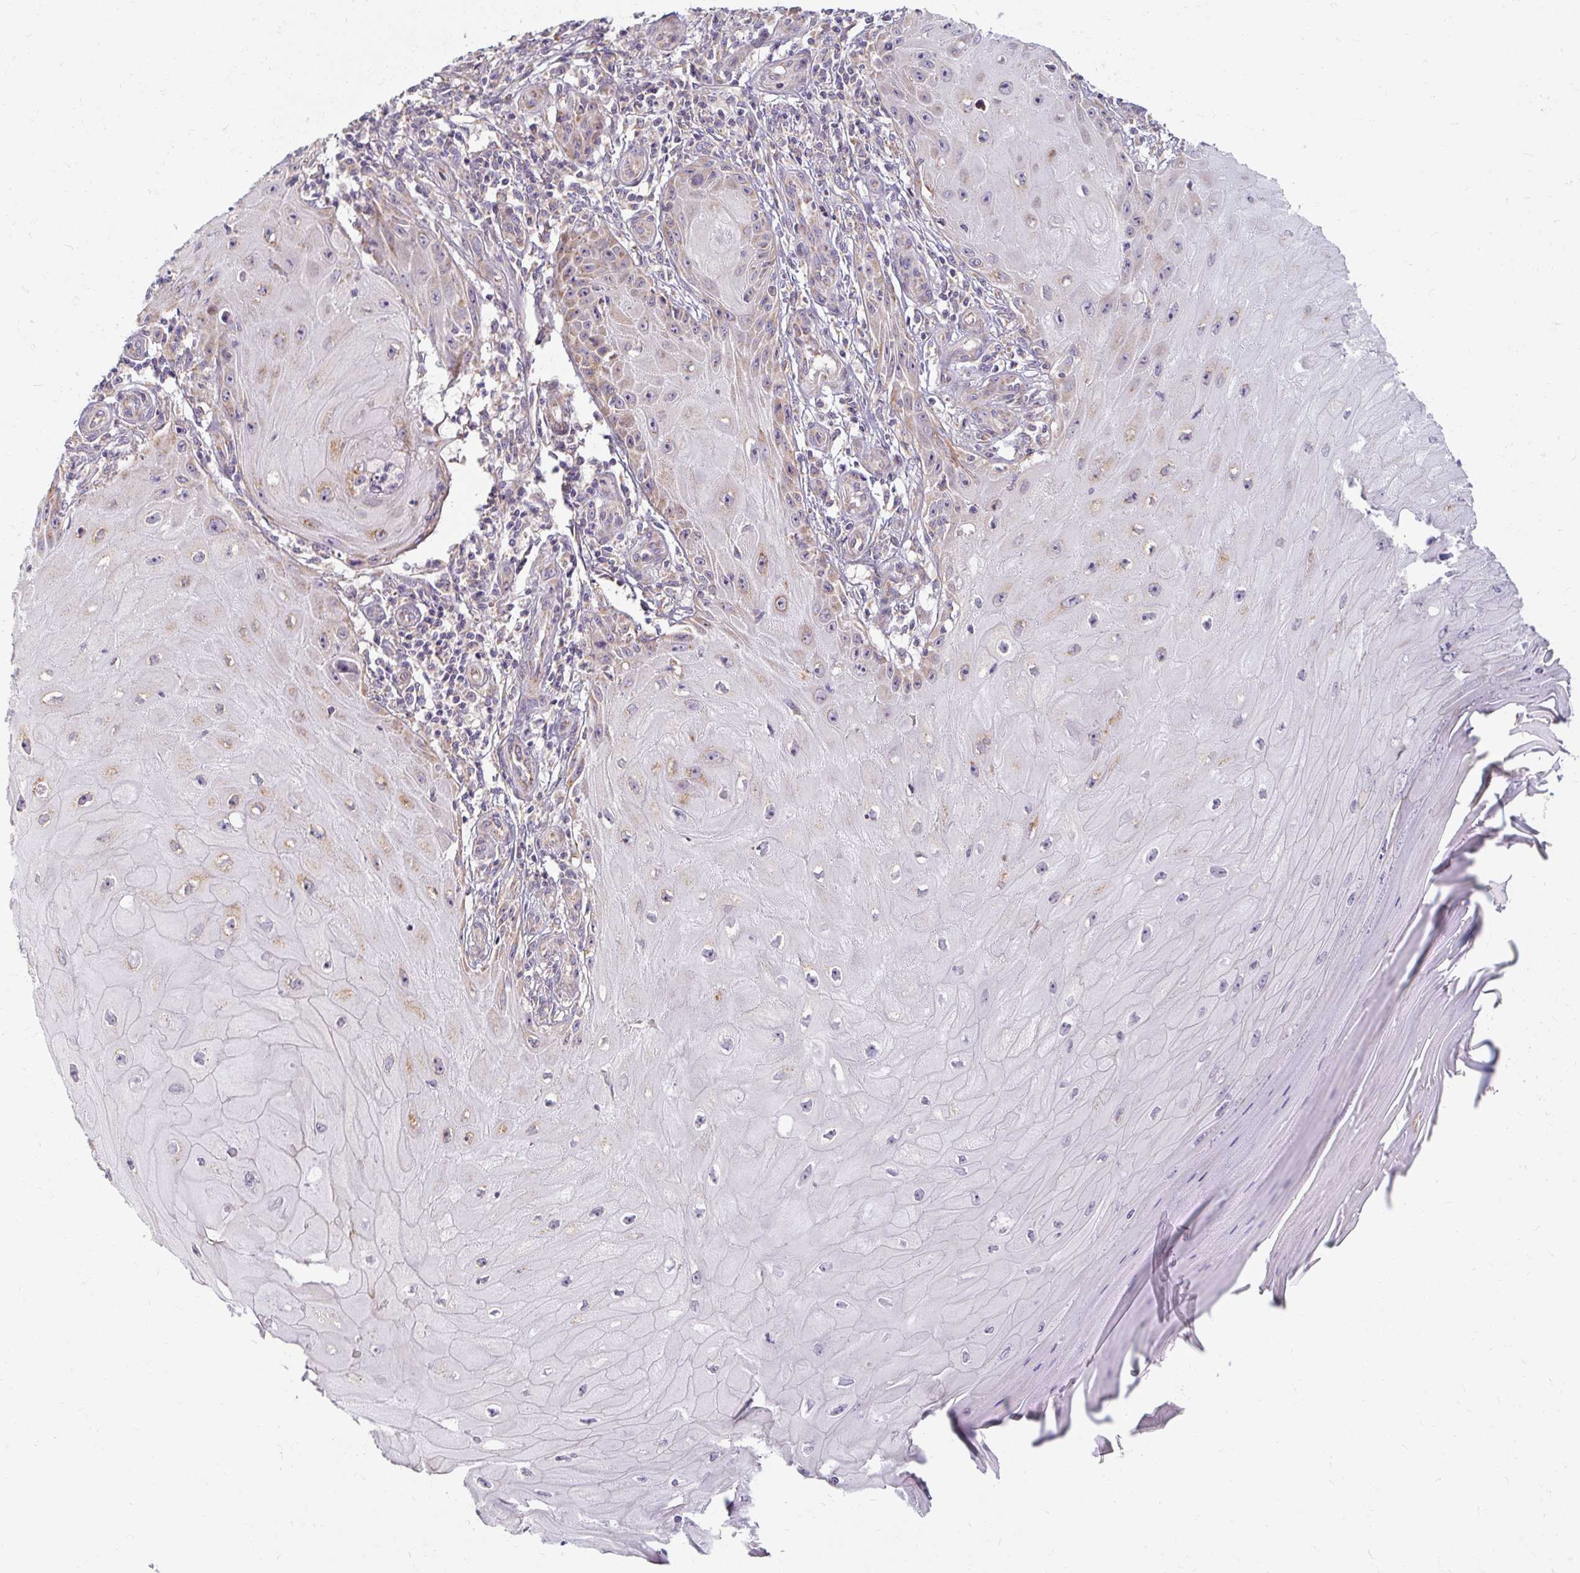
{"staining": {"intensity": "moderate", "quantity": "<25%", "location": "cytoplasmic/membranous"}, "tissue": "skin cancer", "cell_type": "Tumor cells", "image_type": "cancer", "snomed": [{"axis": "morphology", "description": "Squamous cell carcinoma, NOS"}, {"axis": "topography", "description": "Skin"}], "caption": "Human skin cancer (squamous cell carcinoma) stained with a brown dye displays moderate cytoplasmic/membranous positive positivity in about <25% of tumor cells.", "gene": "SKP2", "patient": {"sex": "female", "age": 77}}